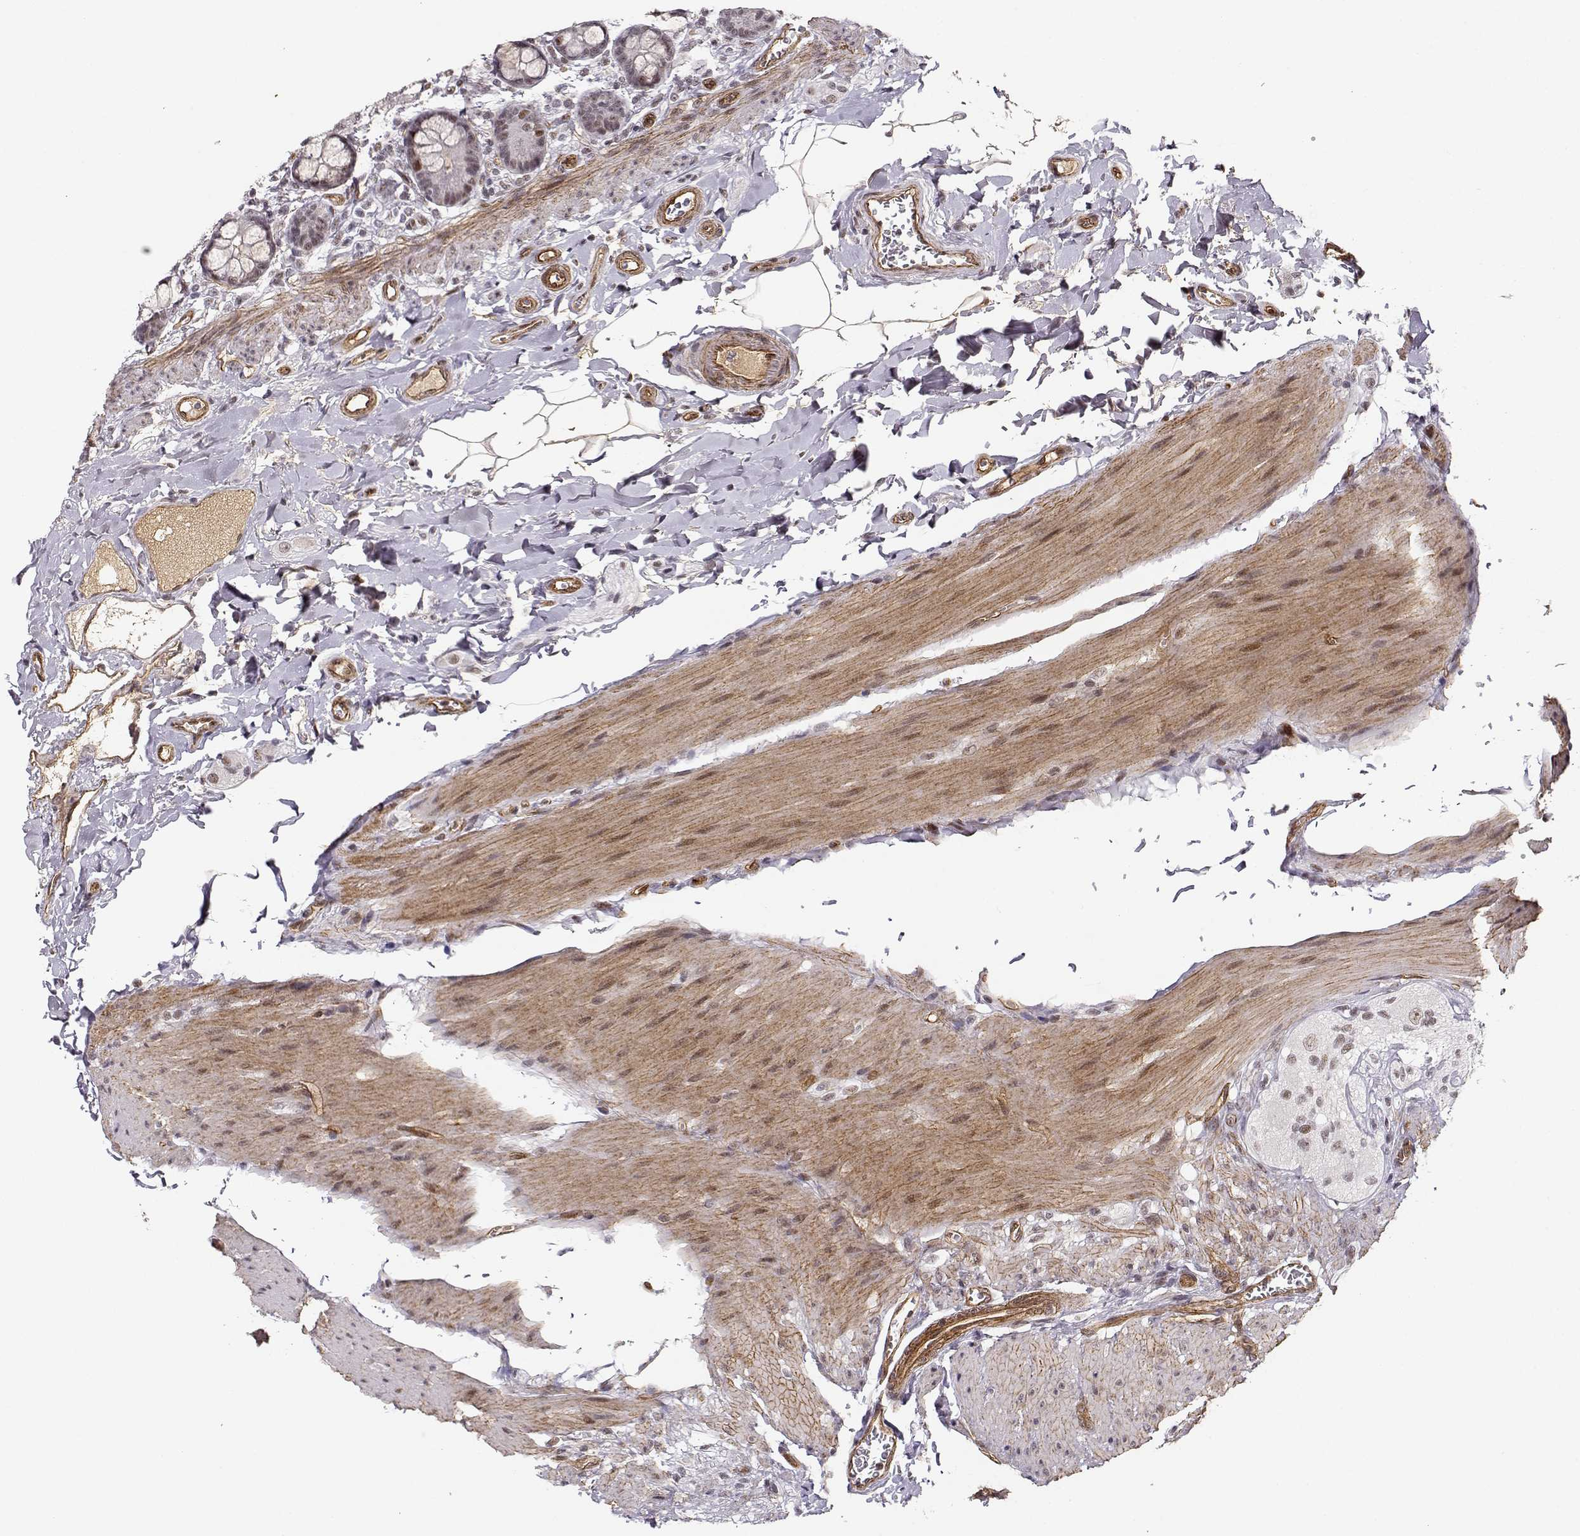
{"staining": {"intensity": "strong", "quantity": "25%-75%", "location": "nuclear"}, "tissue": "small intestine", "cell_type": "Glandular cells", "image_type": "normal", "snomed": [{"axis": "morphology", "description": "Normal tissue, NOS"}, {"axis": "topography", "description": "Small intestine"}], "caption": "Brown immunohistochemical staining in benign small intestine exhibits strong nuclear expression in approximately 25%-75% of glandular cells.", "gene": "CIR1", "patient": {"sex": "female", "age": 56}}